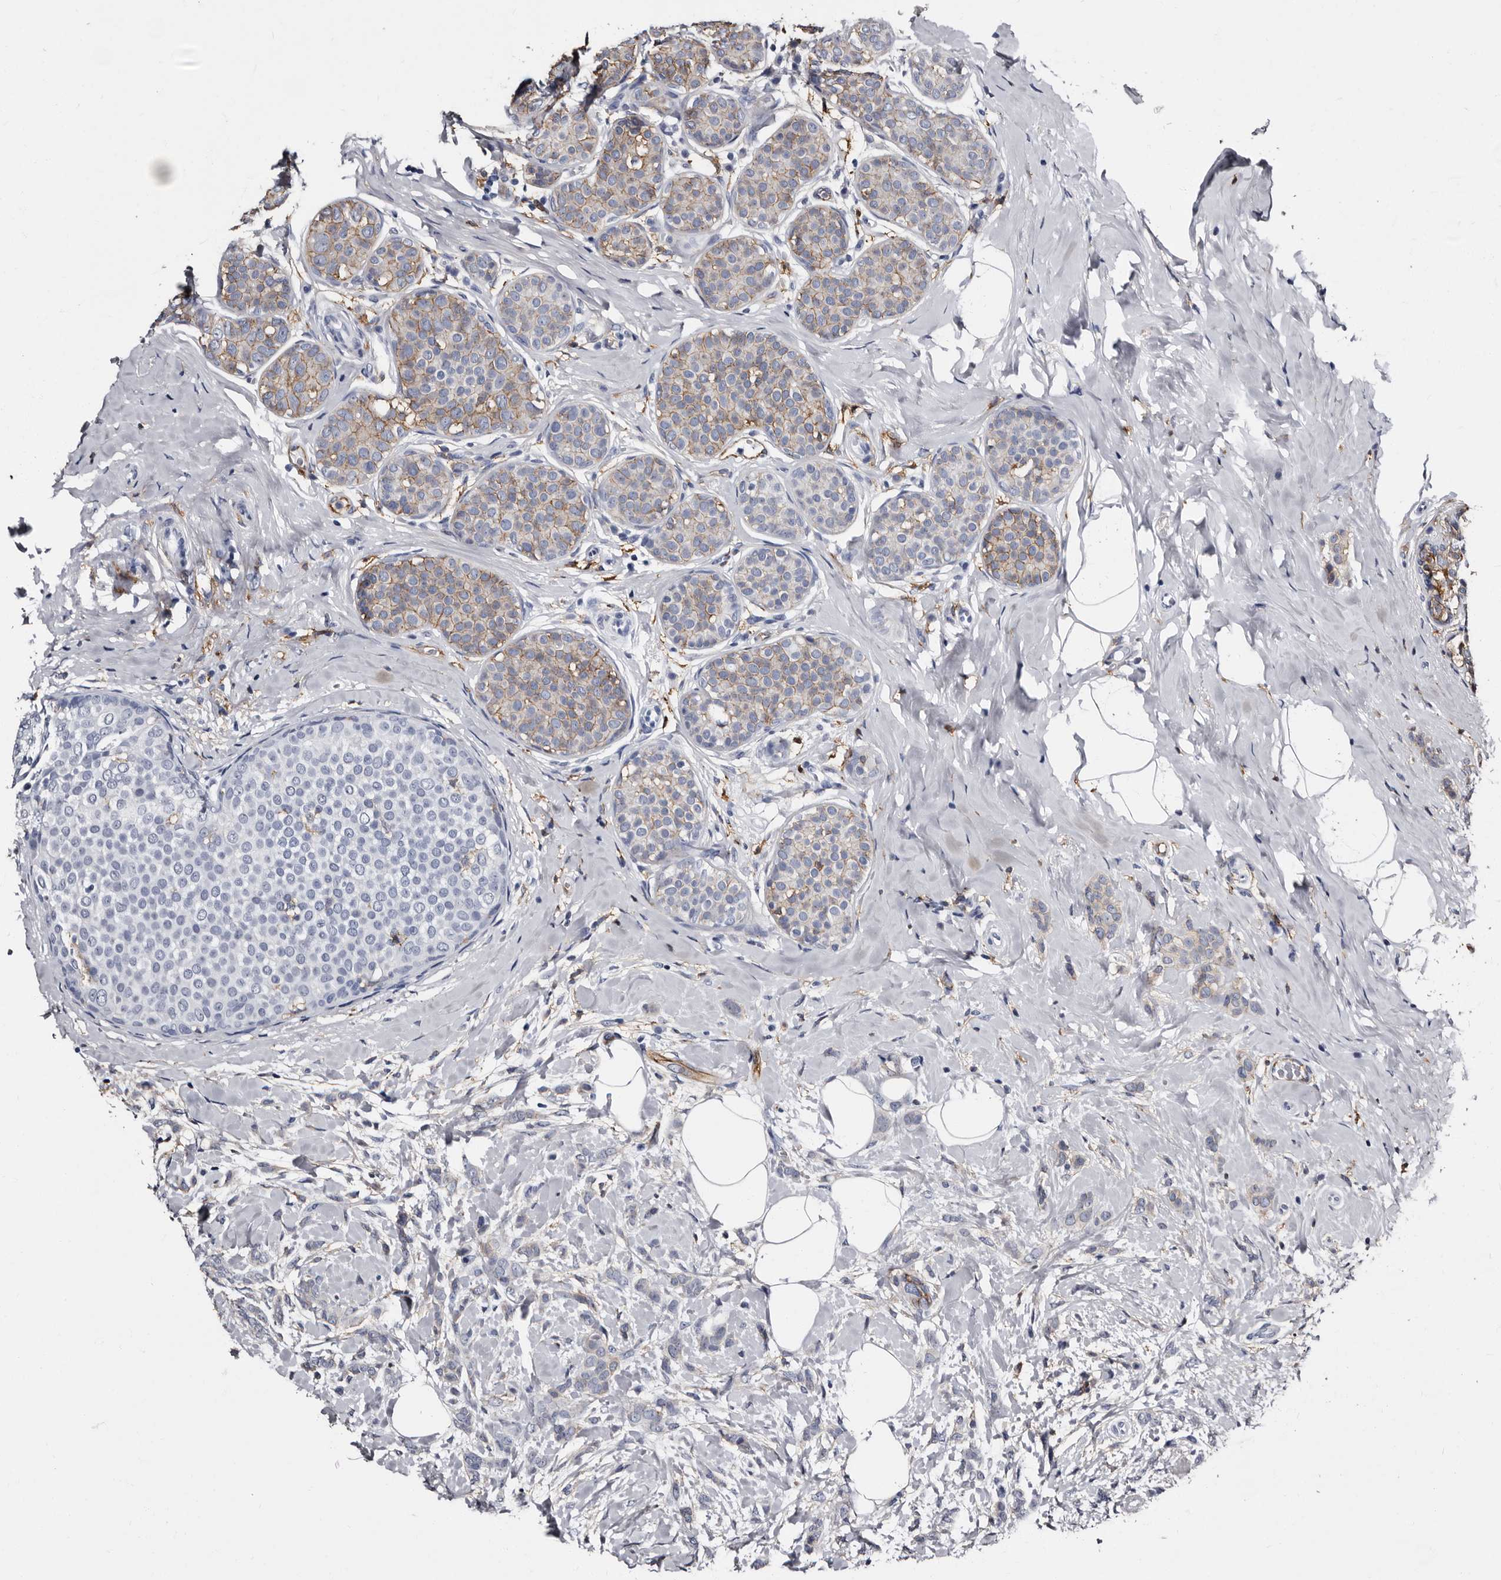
{"staining": {"intensity": "negative", "quantity": "none", "location": "none"}, "tissue": "breast cancer", "cell_type": "Tumor cells", "image_type": "cancer", "snomed": [{"axis": "morphology", "description": "Lobular carcinoma, in situ"}, {"axis": "morphology", "description": "Lobular carcinoma"}, {"axis": "topography", "description": "Breast"}], "caption": "Immunohistochemical staining of breast cancer exhibits no significant positivity in tumor cells. (Immunohistochemistry, brightfield microscopy, high magnification).", "gene": "EPB41L3", "patient": {"sex": "female", "age": 41}}